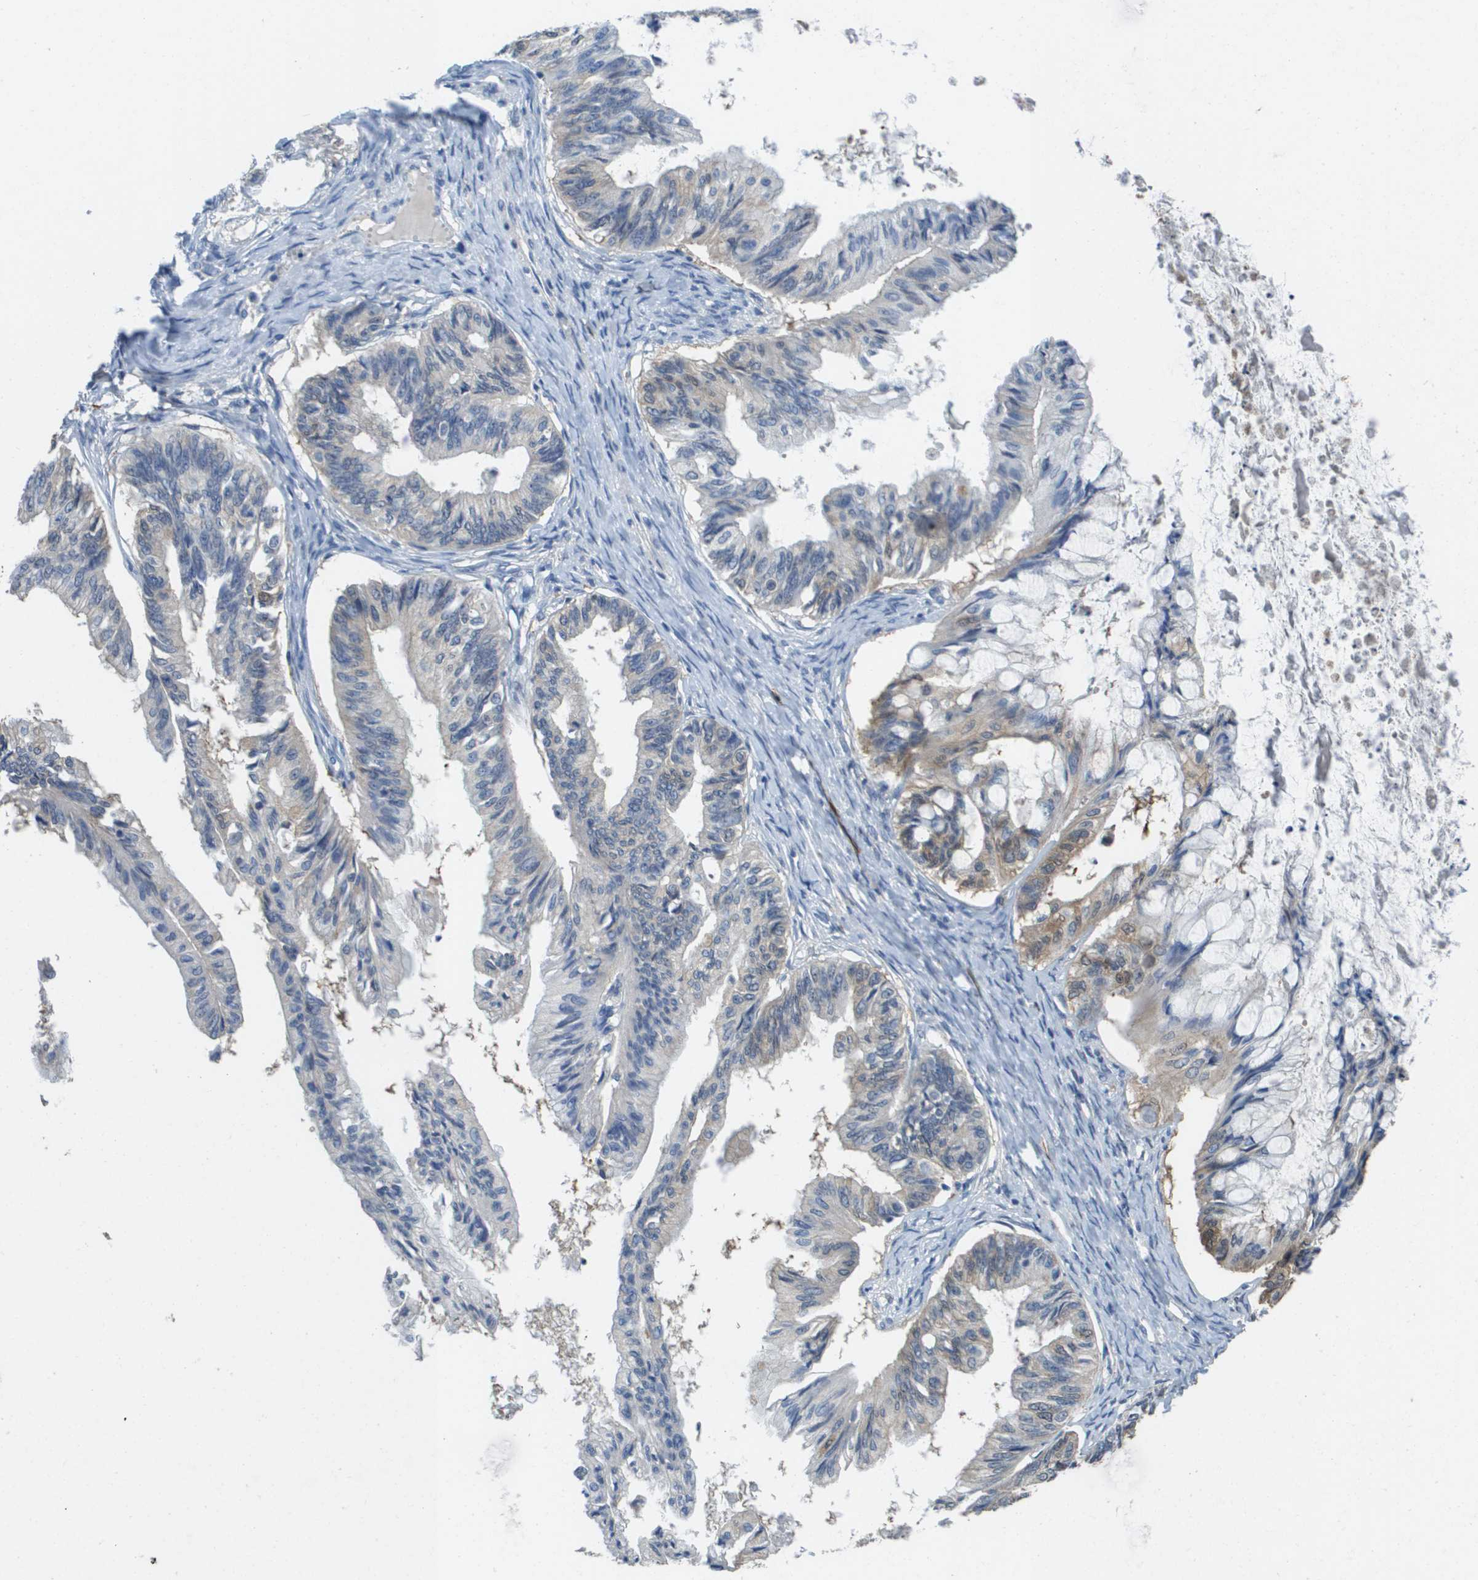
{"staining": {"intensity": "moderate", "quantity": "<25%", "location": "cytoplasmic/membranous"}, "tissue": "ovarian cancer", "cell_type": "Tumor cells", "image_type": "cancer", "snomed": [{"axis": "morphology", "description": "Cystadenocarcinoma, mucinous, NOS"}, {"axis": "topography", "description": "Ovary"}], "caption": "About <25% of tumor cells in human ovarian cancer (mucinous cystadenocarcinoma) display moderate cytoplasmic/membranous protein positivity as visualized by brown immunohistochemical staining.", "gene": "FABP5", "patient": {"sex": "female", "age": 57}}